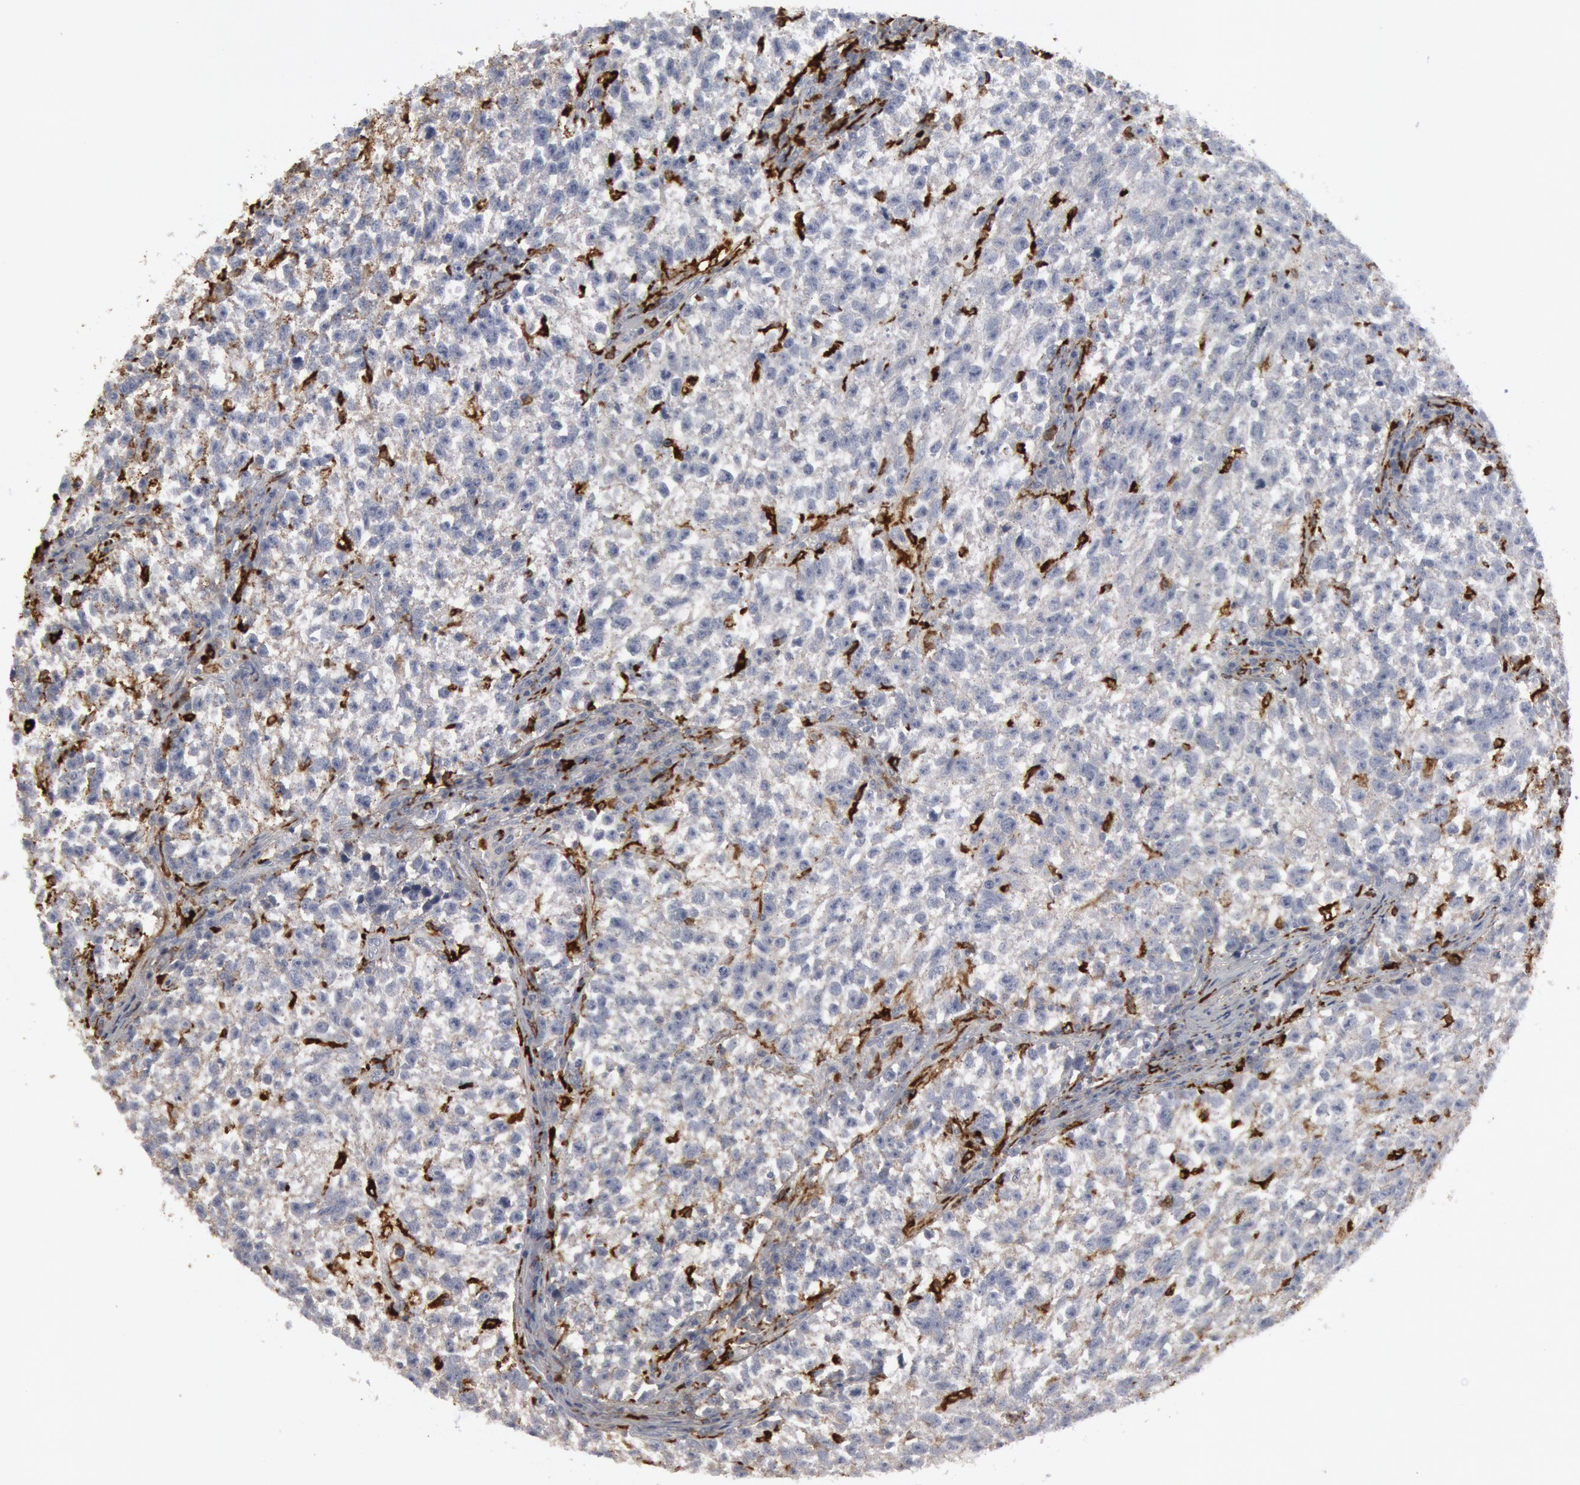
{"staining": {"intensity": "negative", "quantity": "none", "location": "none"}, "tissue": "testis cancer", "cell_type": "Tumor cells", "image_type": "cancer", "snomed": [{"axis": "morphology", "description": "Seminoma, NOS"}, {"axis": "topography", "description": "Testis"}], "caption": "Image shows no significant protein positivity in tumor cells of testis cancer (seminoma).", "gene": "C1QC", "patient": {"sex": "male", "age": 38}}